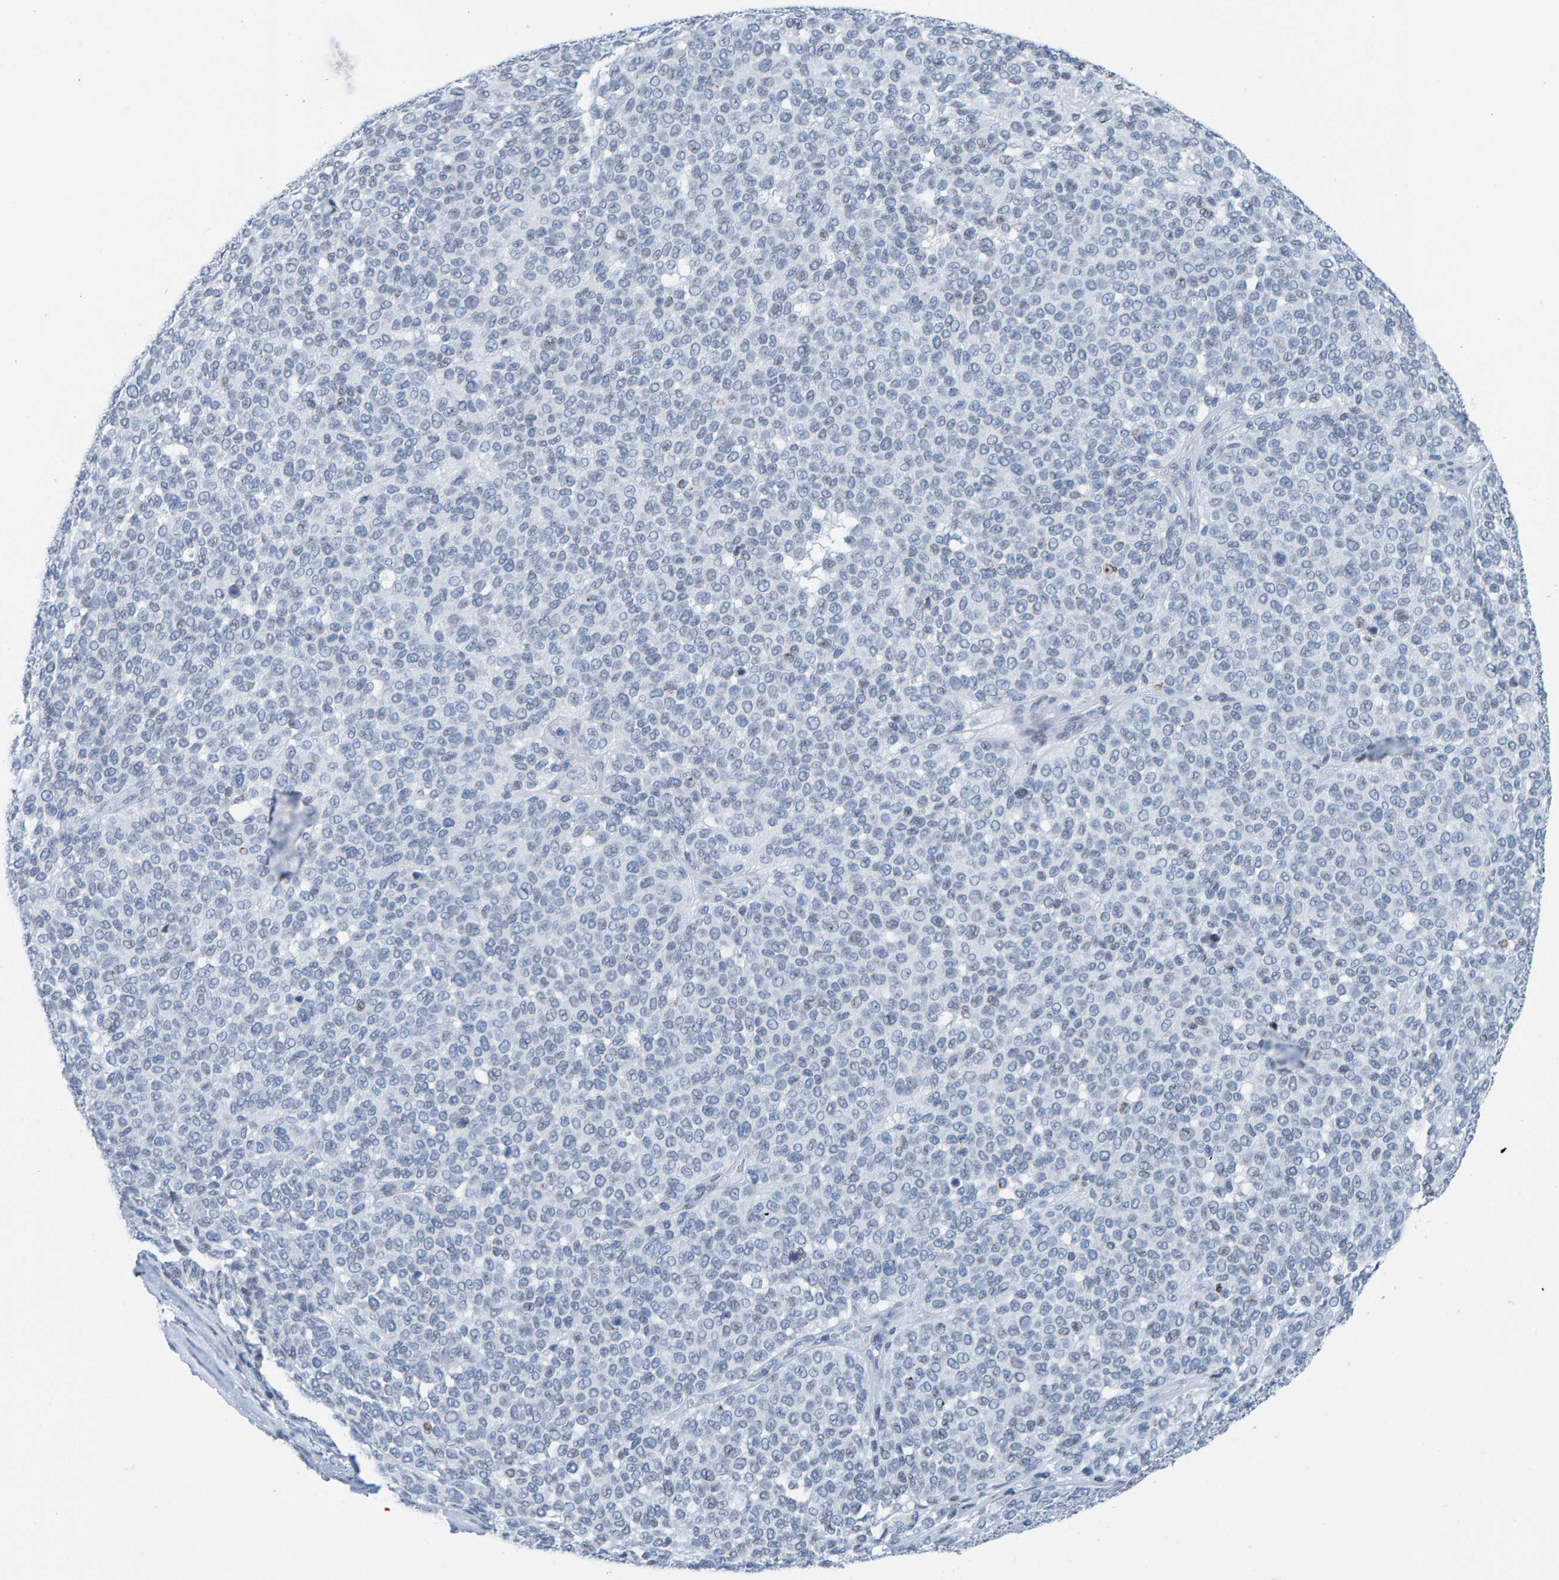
{"staining": {"intensity": "negative", "quantity": "none", "location": "none"}, "tissue": "melanoma", "cell_type": "Tumor cells", "image_type": "cancer", "snomed": [{"axis": "morphology", "description": "Malignant melanoma, NOS"}, {"axis": "topography", "description": "Skin"}], "caption": "Tumor cells show no significant protein staining in malignant melanoma.", "gene": "LMNB2", "patient": {"sex": "male", "age": 59}}